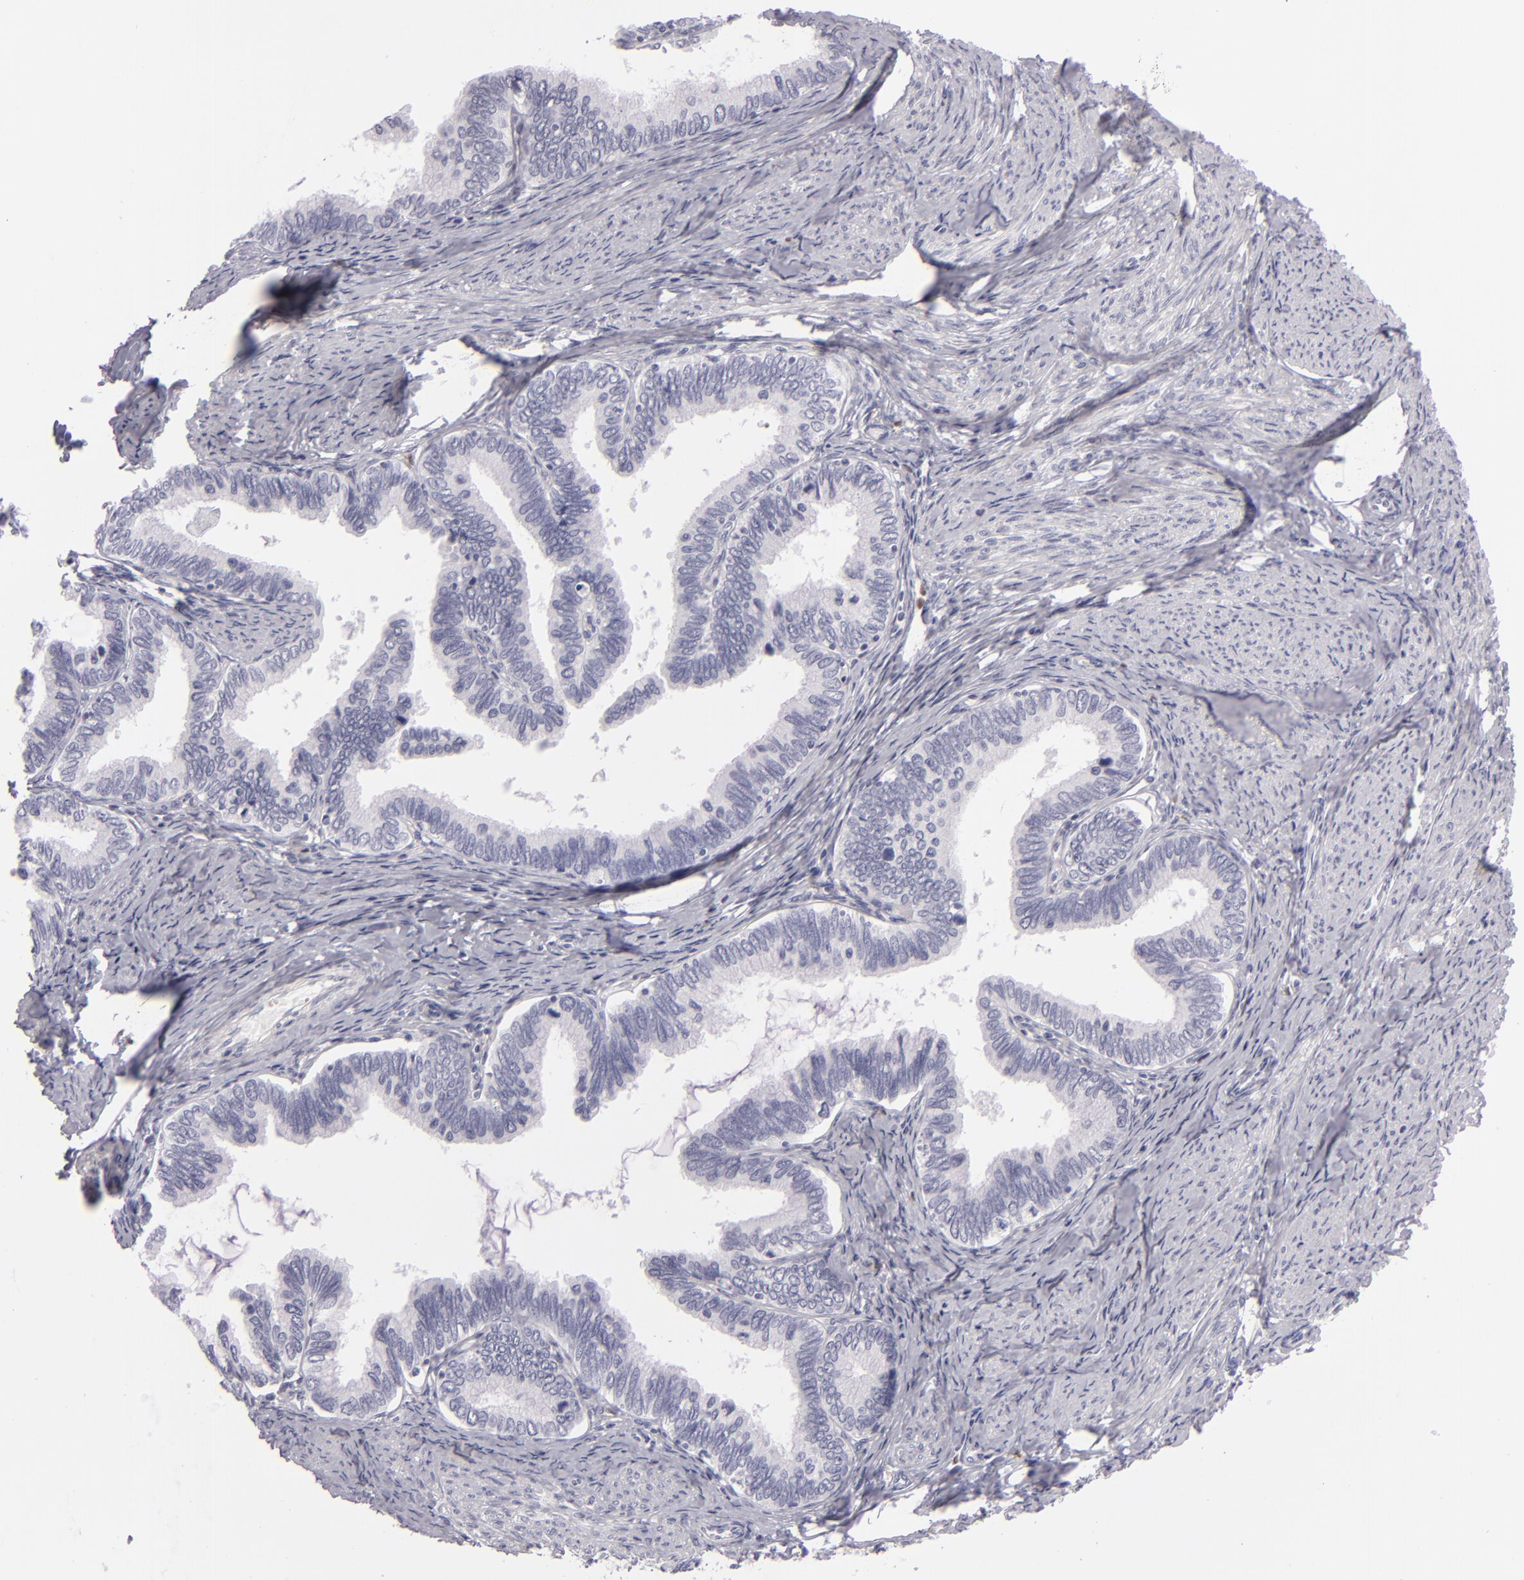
{"staining": {"intensity": "negative", "quantity": "none", "location": "none"}, "tissue": "cervical cancer", "cell_type": "Tumor cells", "image_type": "cancer", "snomed": [{"axis": "morphology", "description": "Adenocarcinoma, NOS"}, {"axis": "topography", "description": "Cervix"}], "caption": "Immunohistochemistry (IHC) of cervical cancer (adenocarcinoma) shows no staining in tumor cells.", "gene": "F13A1", "patient": {"sex": "female", "age": 49}}